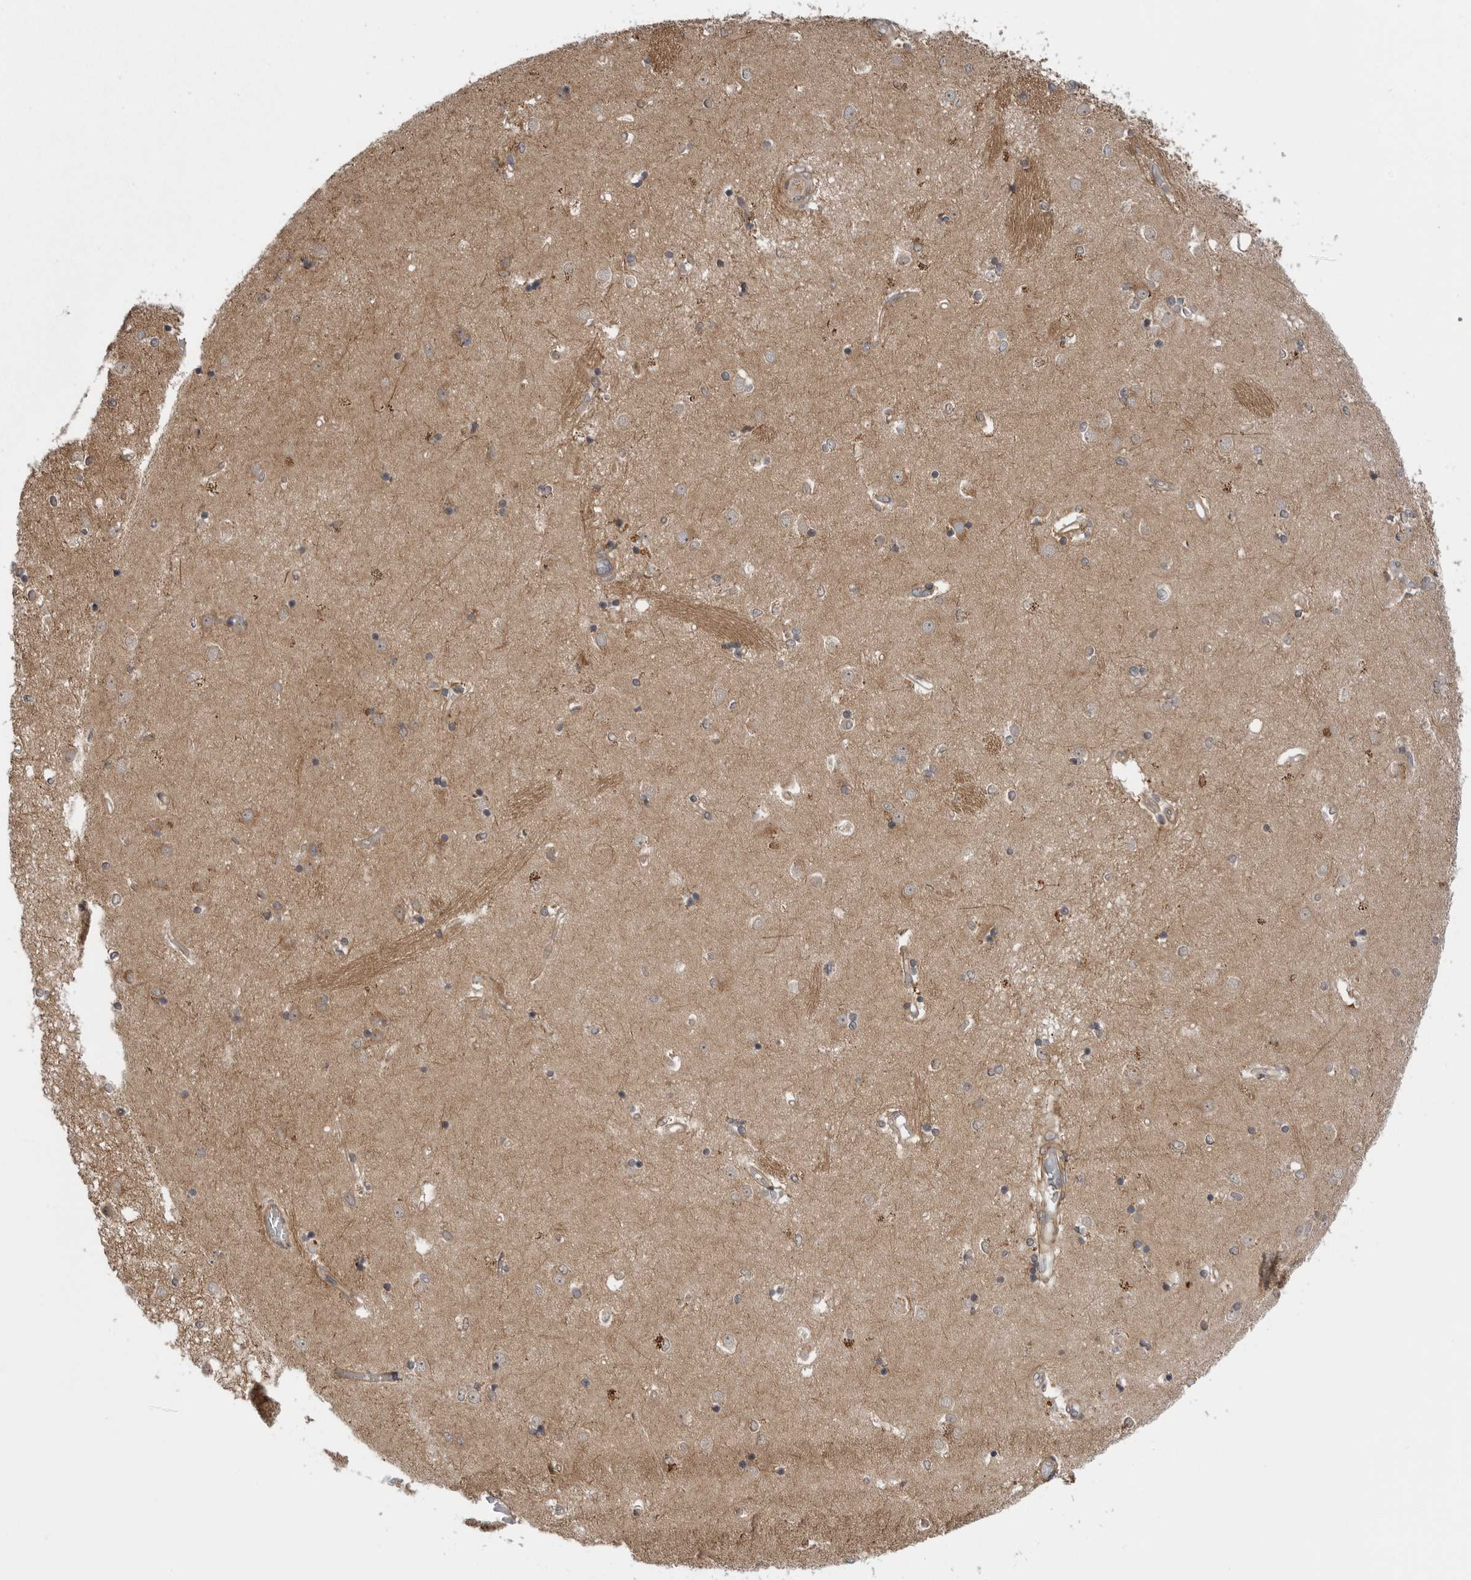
{"staining": {"intensity": "negative", "quantity": "none", "location": "none"}, "tissue": "caudate", "cell_type": "Glial cells", "image_type": "normal", "snomed": [{"axis": "morphology", "description": "Normal tissue, NOS"}, {"axis": "topography", "description": "Lateral ventricle wall"}], "caption": "High power microscopy histopathology image of an IHC photomicrograph of normal caudate, revealing no significant expression in glial cells. Nuclei are stained in blue.", "gene": "LRRC45", "patient": {"sex": "male", "age": 45}}